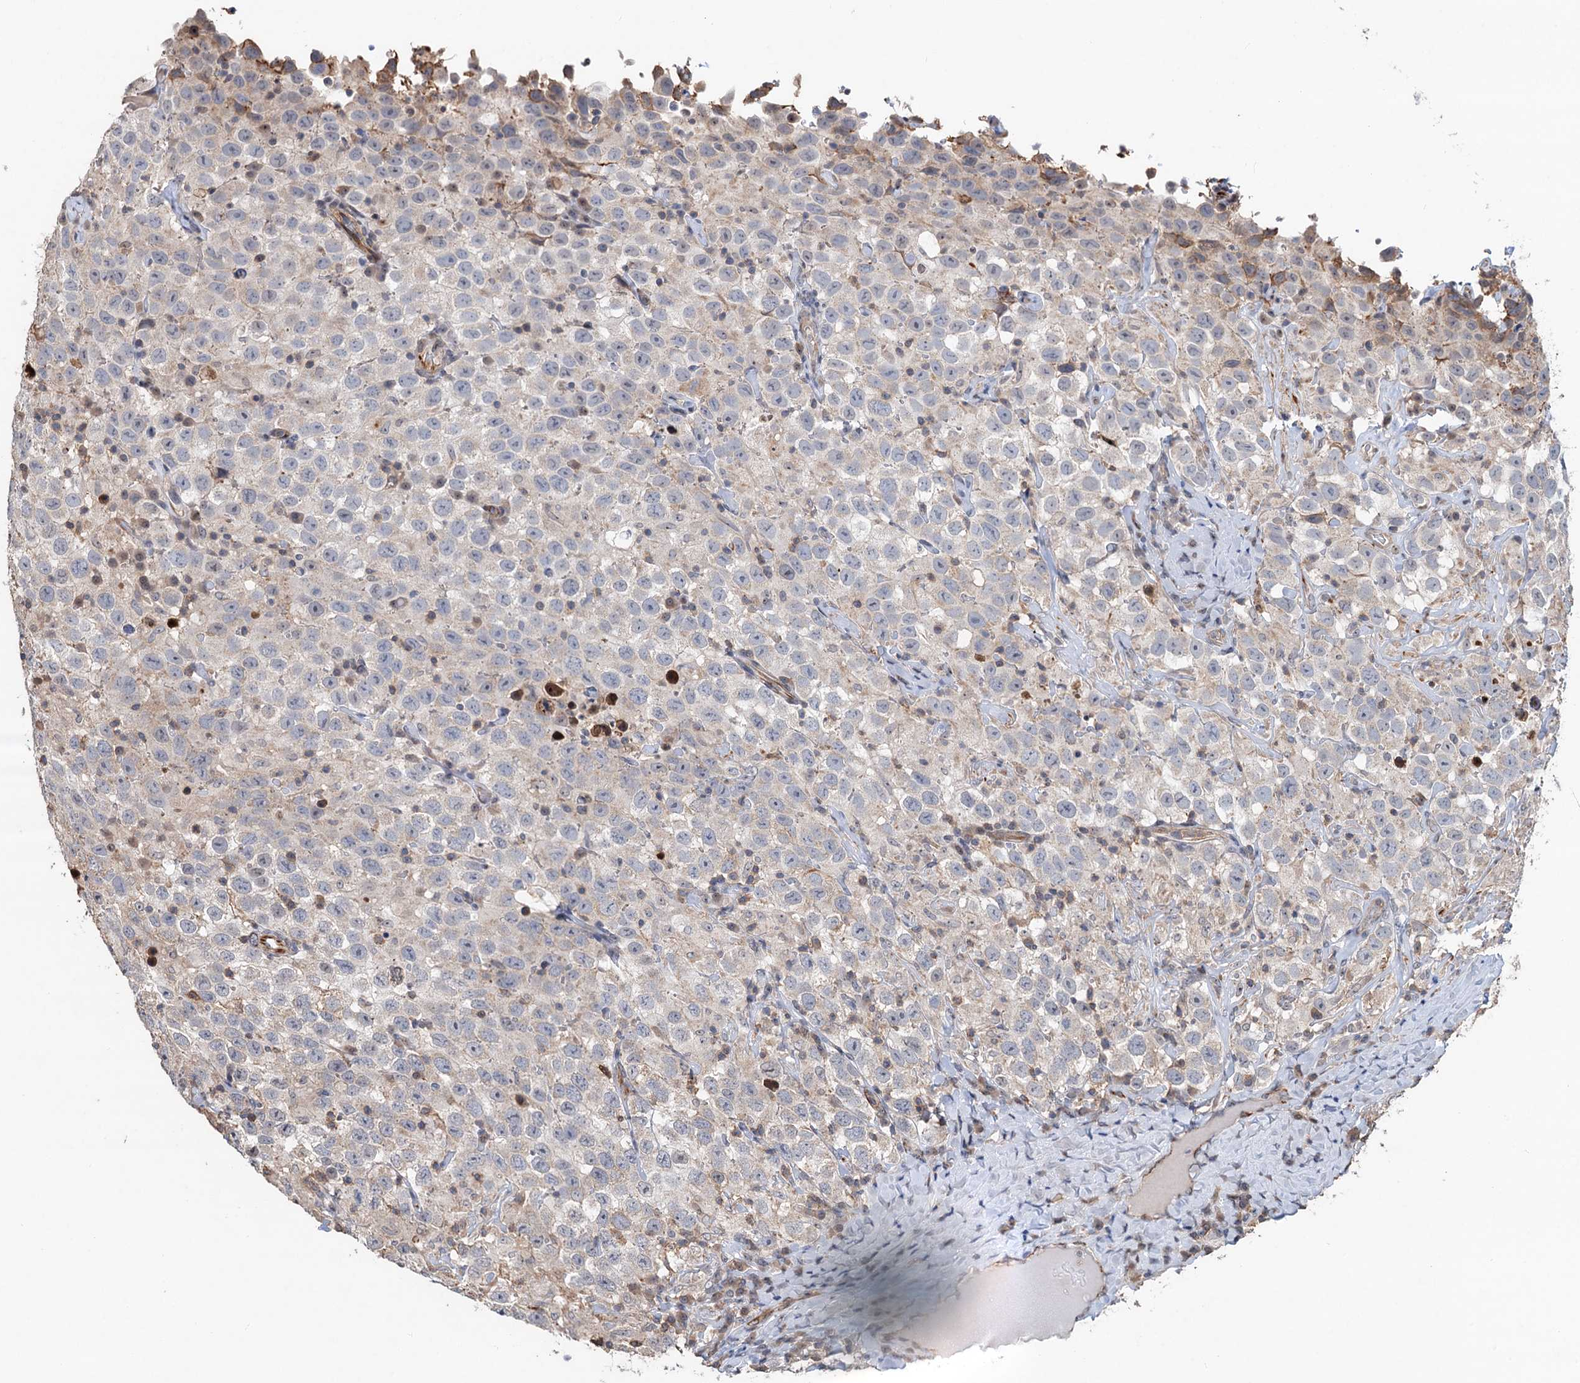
{"staining": {"intensity": "weak", "quantity": "<25%", "location": "cytoplasmic/membranous"}, "tissue": "testis cancer", "cell_type": "Tumor cells", "image_type": "cancer", "snomed": [{"axis": "morphology", "description": "Seminoma, NOS"}, {"axis": "topography", "description": "Testis"}], "caption": "Micrograph shows no protein staining in tumor cells of testis cancer tissue.", "gene": "TMA16", "patient": {"sex": "male", "age": 41}}